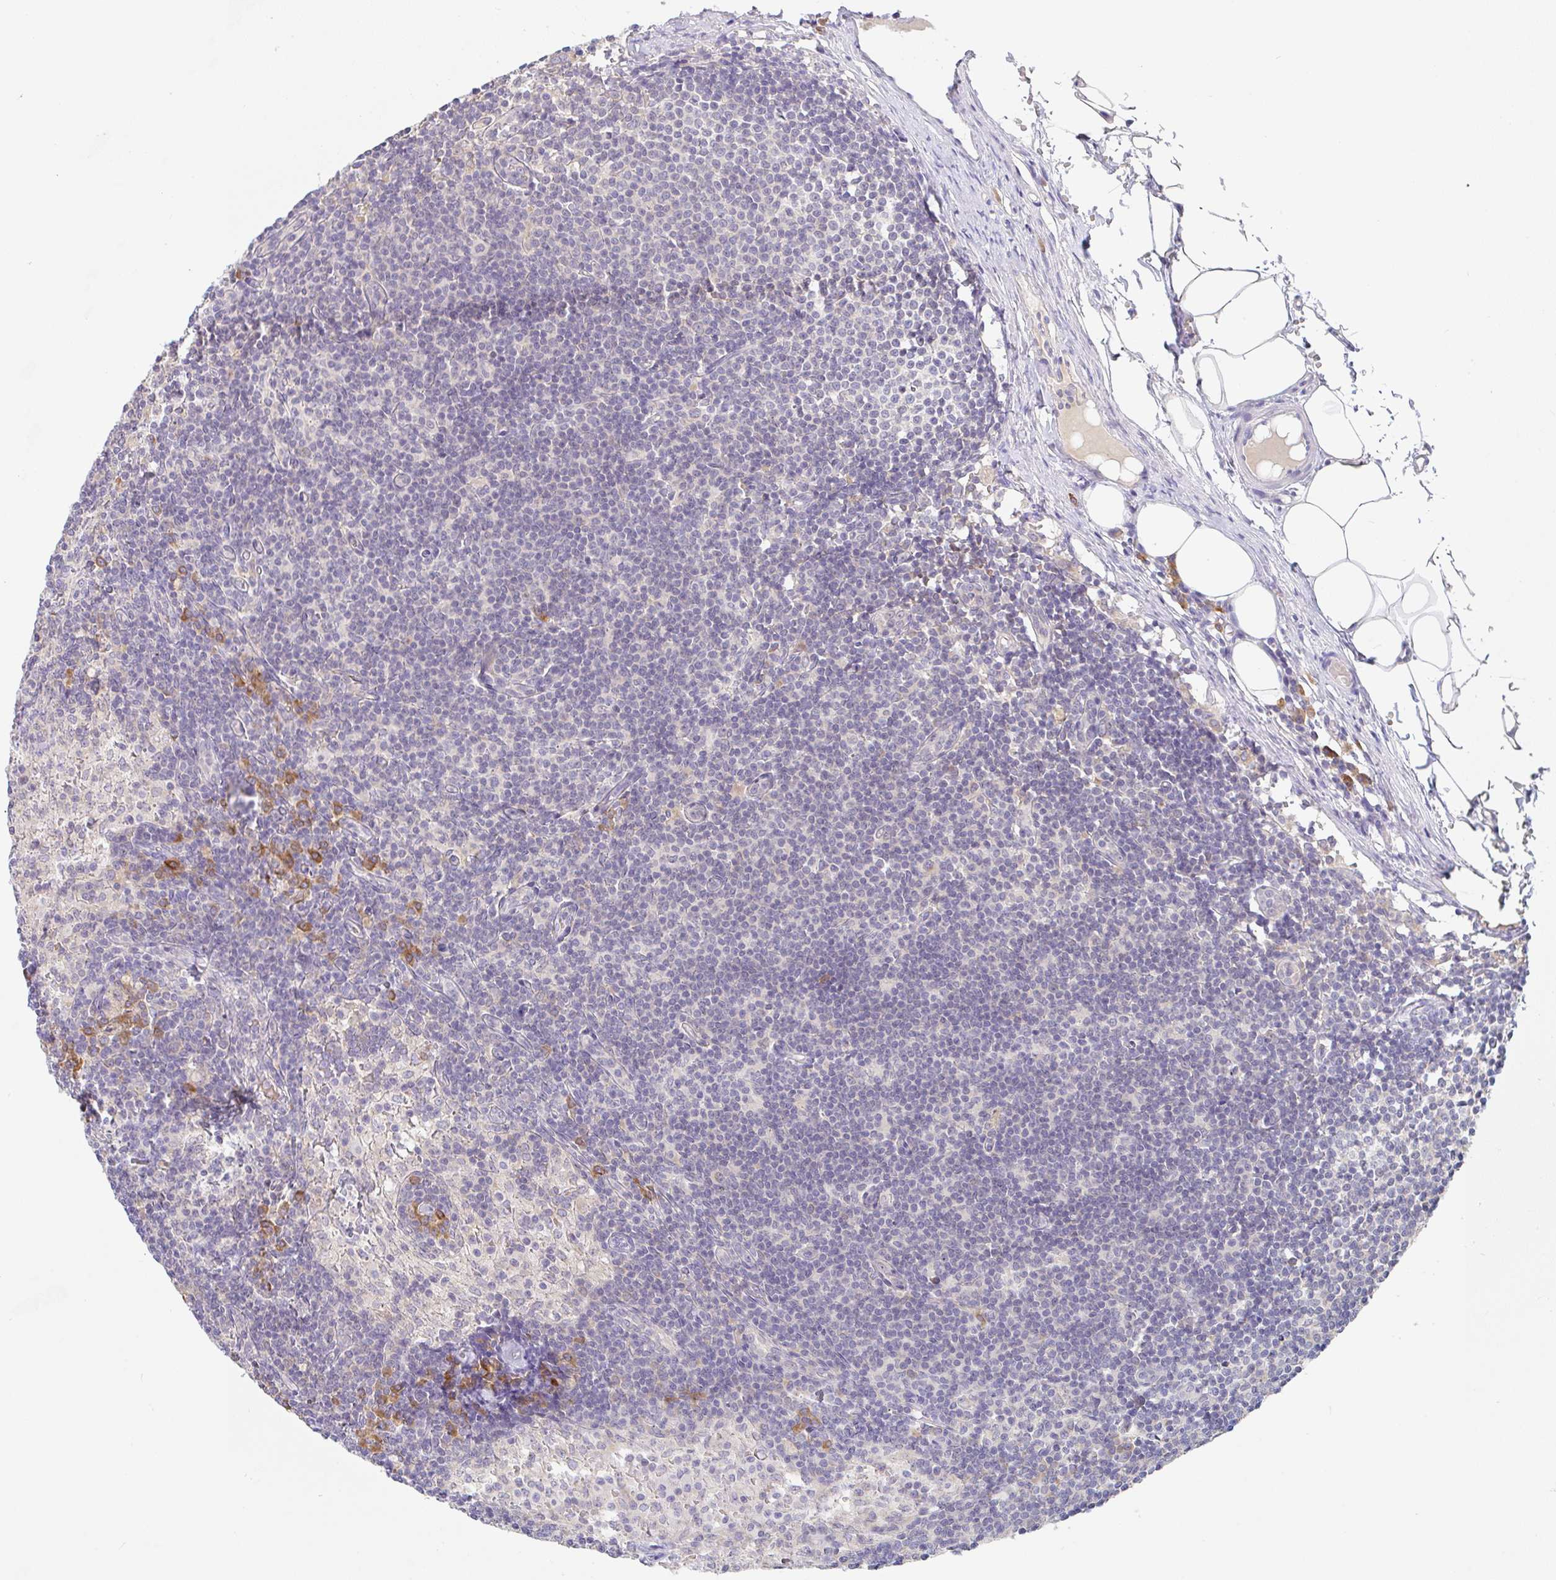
{"staining": {"intensity": "strong", "quantity": "<25%", "location": "cytoplasmic/membranous"}, "tissue": "lymph node", "cell_type": "Germinal center cells", "image_type": "normal", "snomed": [{"axis": "morphology", "description": "Normal tissue, NOS"}, {"axis": "topography", "description": "Lymph node"}], "caption": "Human lymph node stained with a brown dye demonstrates strong cytoplasmic/membranous positive positivity in approximately <25% of germinal center cells.", "gene": "DERL2", "patient": {"sex": "male", "age": 49}}